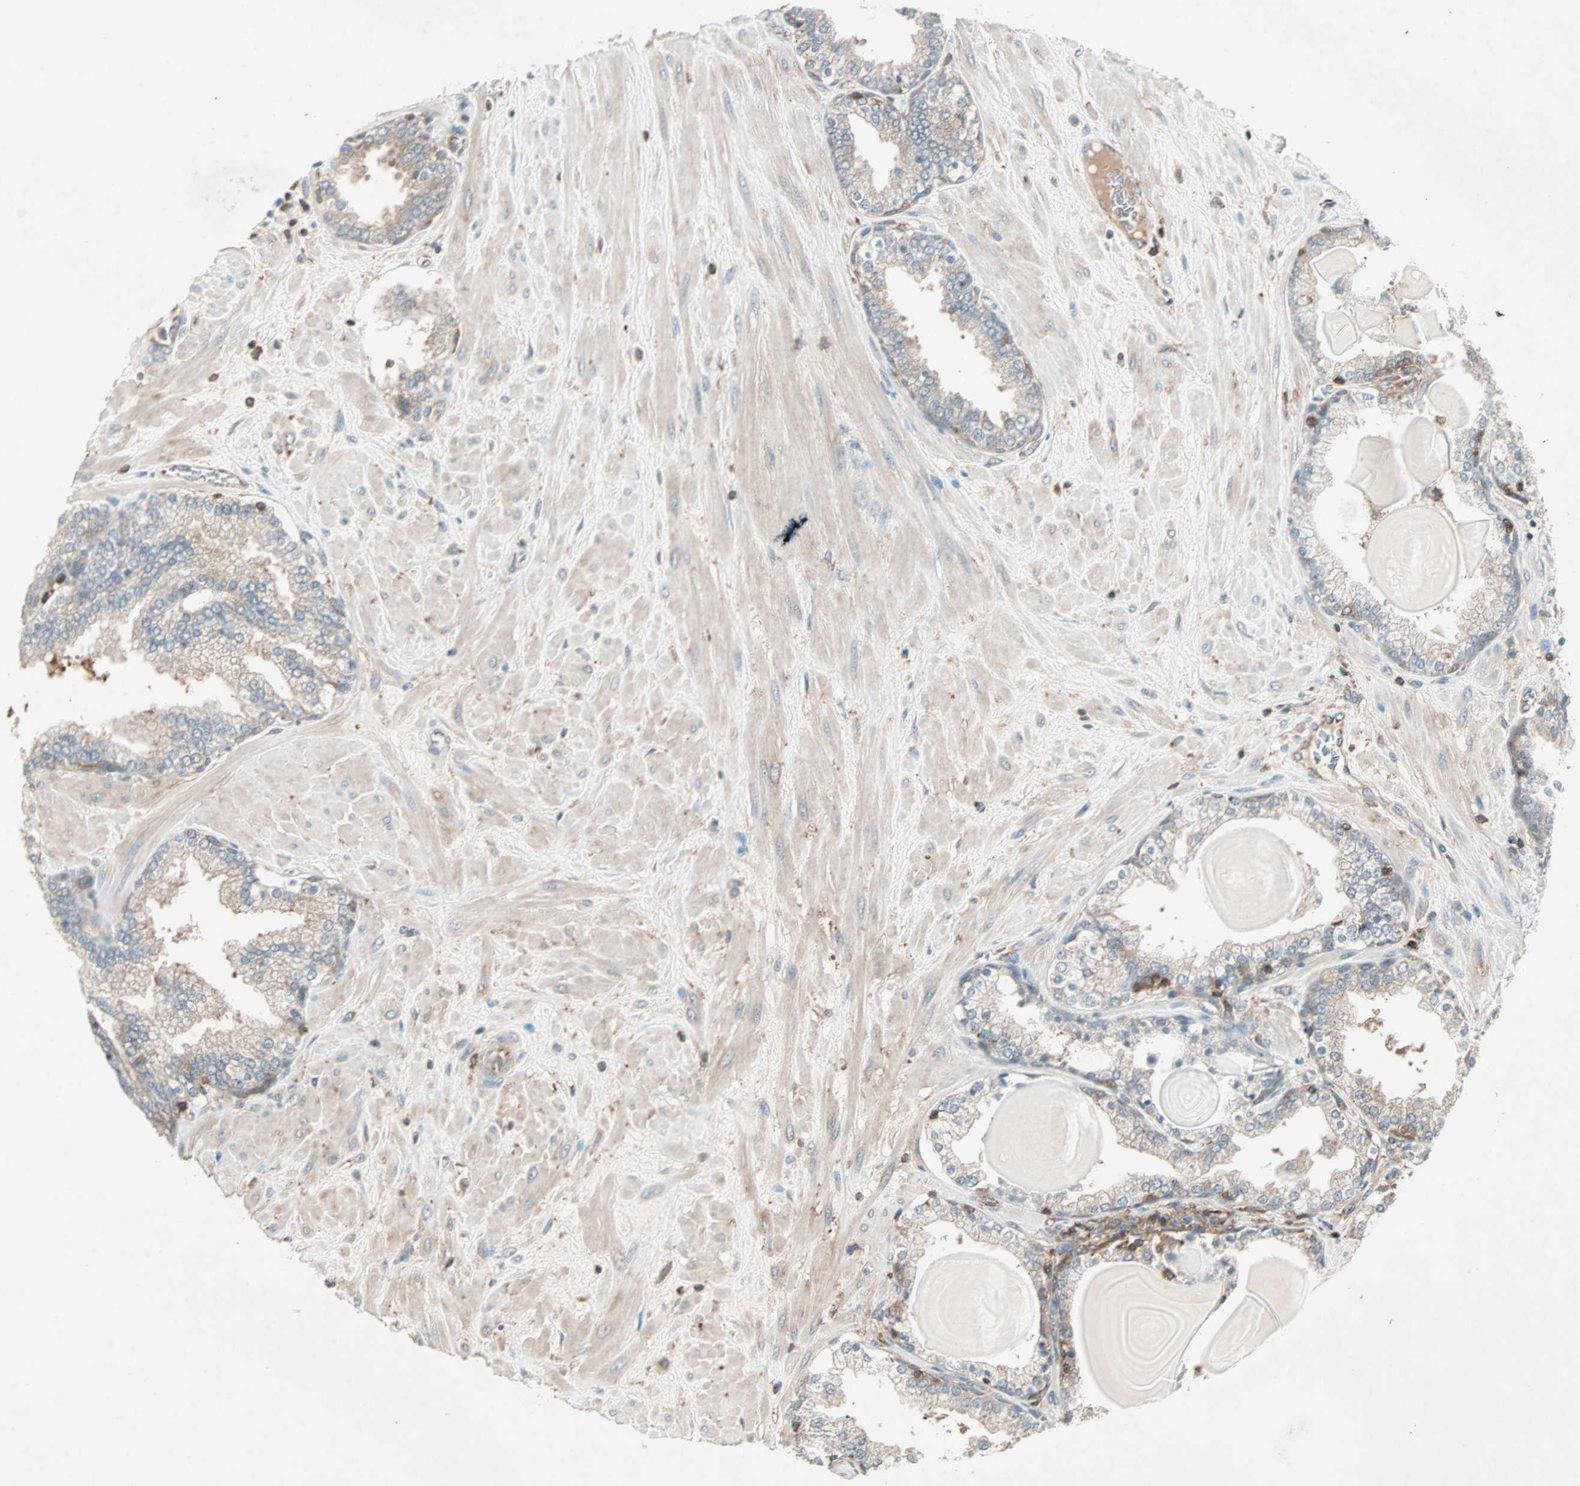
{"staining": {"intensity": "weak", "quantity": ">75%", "location": "cytoplasmic/membranous"}, "tissue": "prostate", "cell_type": "Glandular cells", "image_type": "normal", "snomed": [{"axis": "morphology", "description": "Normal tissue, NOS"}, {"axis": "topography", "description": "Prostate"}], "caption": "Prostate stained for a protein (brown) reveals weak cytoplasmic/membranous positive staining in approximately >75% of glandular cells.", "gene": "TEC", "patient": {"sex": "male", "age": 51}}